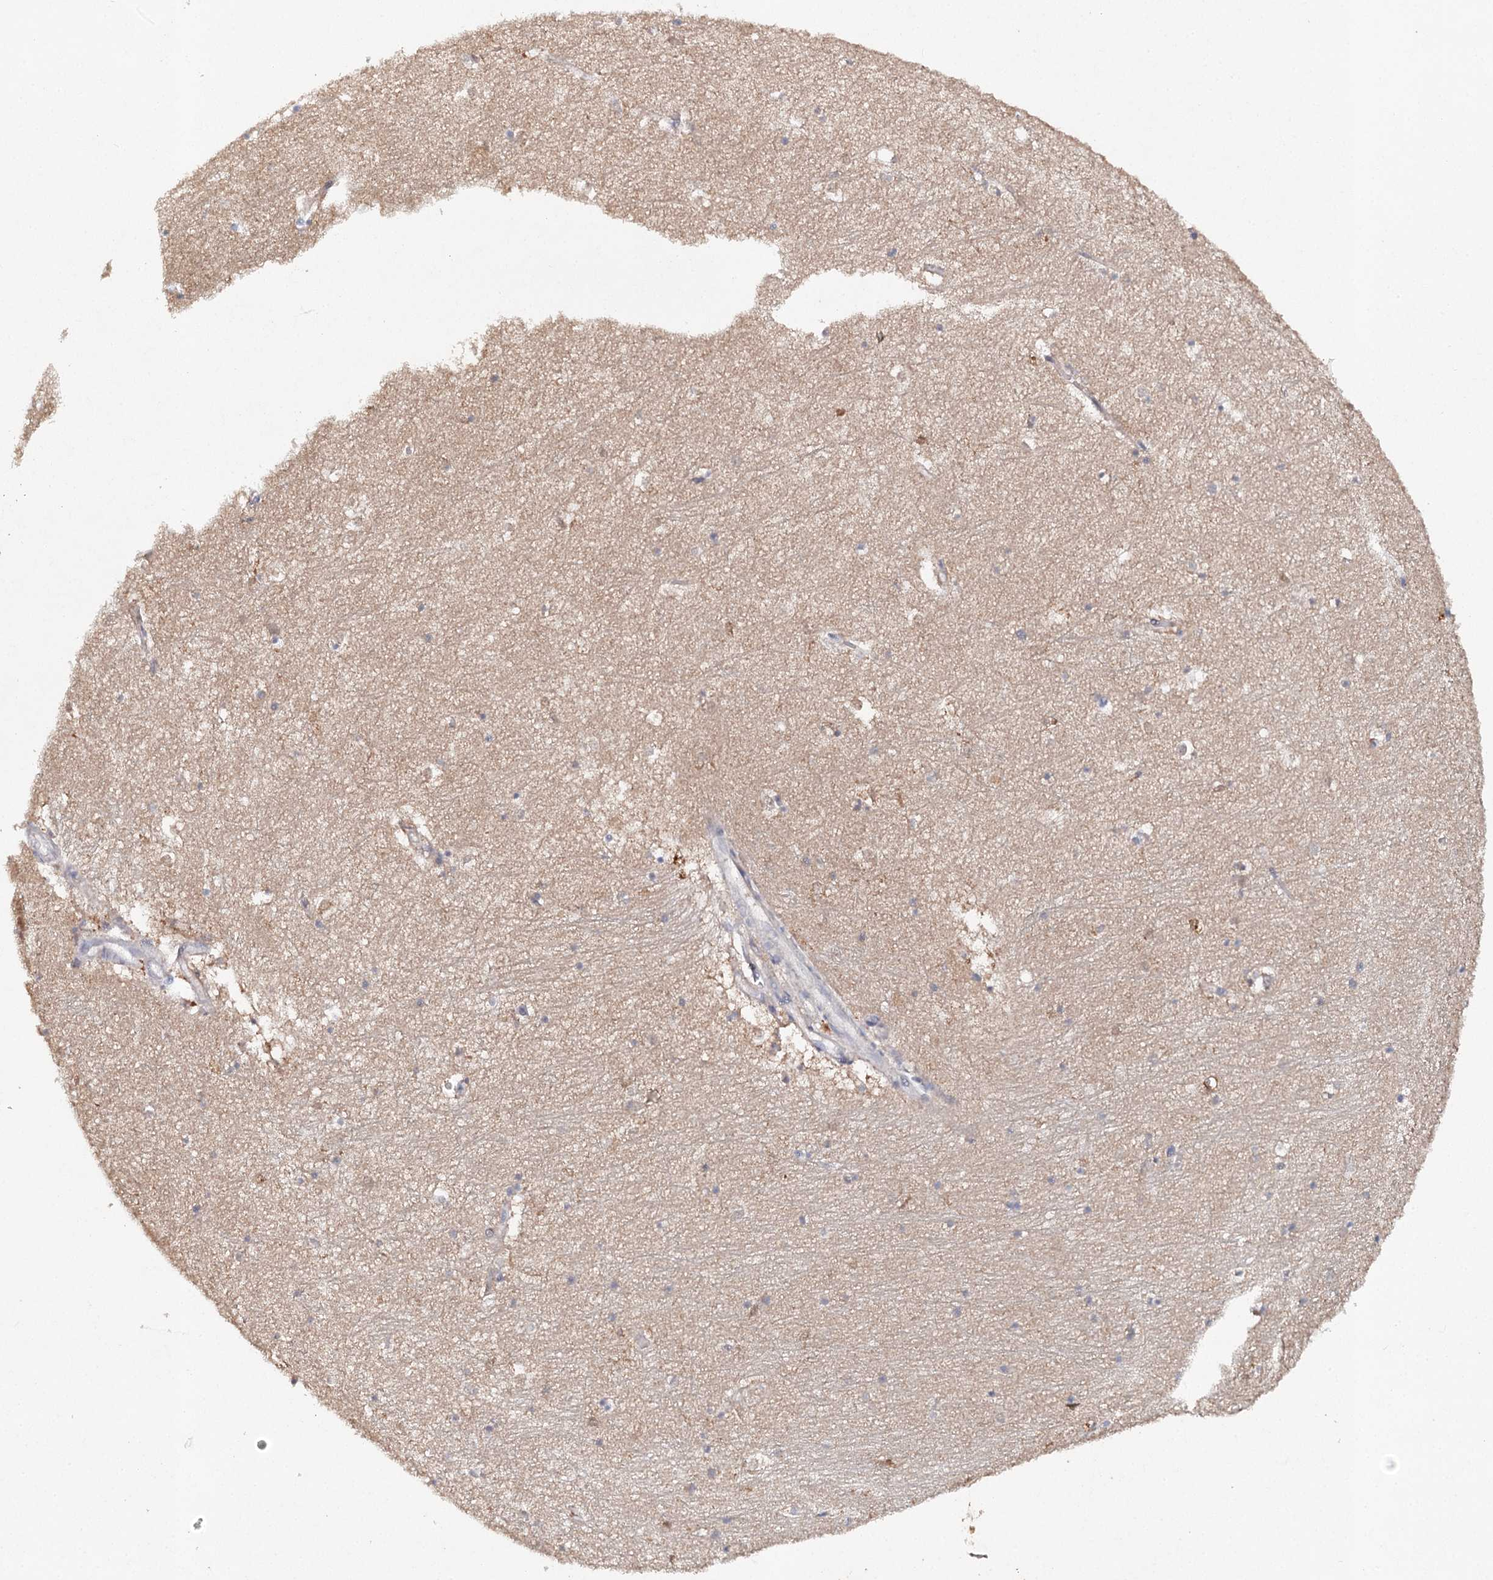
{"staining": {"intensity": "negative", "quantity": "none", "location": "none"}, "tissue": "hippocampus", "cell_type": "Glial cells", "image_type": "normal", "snomed": [{"axis": "morphology", "description": "Normal tissue, NOS"}, {"axis": "topography", "description": "Hippocampus"}], "caption": "DAB (3,3'-diaminobenzidine) immunohistochemical staining of unremarkable hippocampus displays no significant staining in glial cells.", "gene": "SLC41A2", "patient": {"sex": "female", "age": 64}}